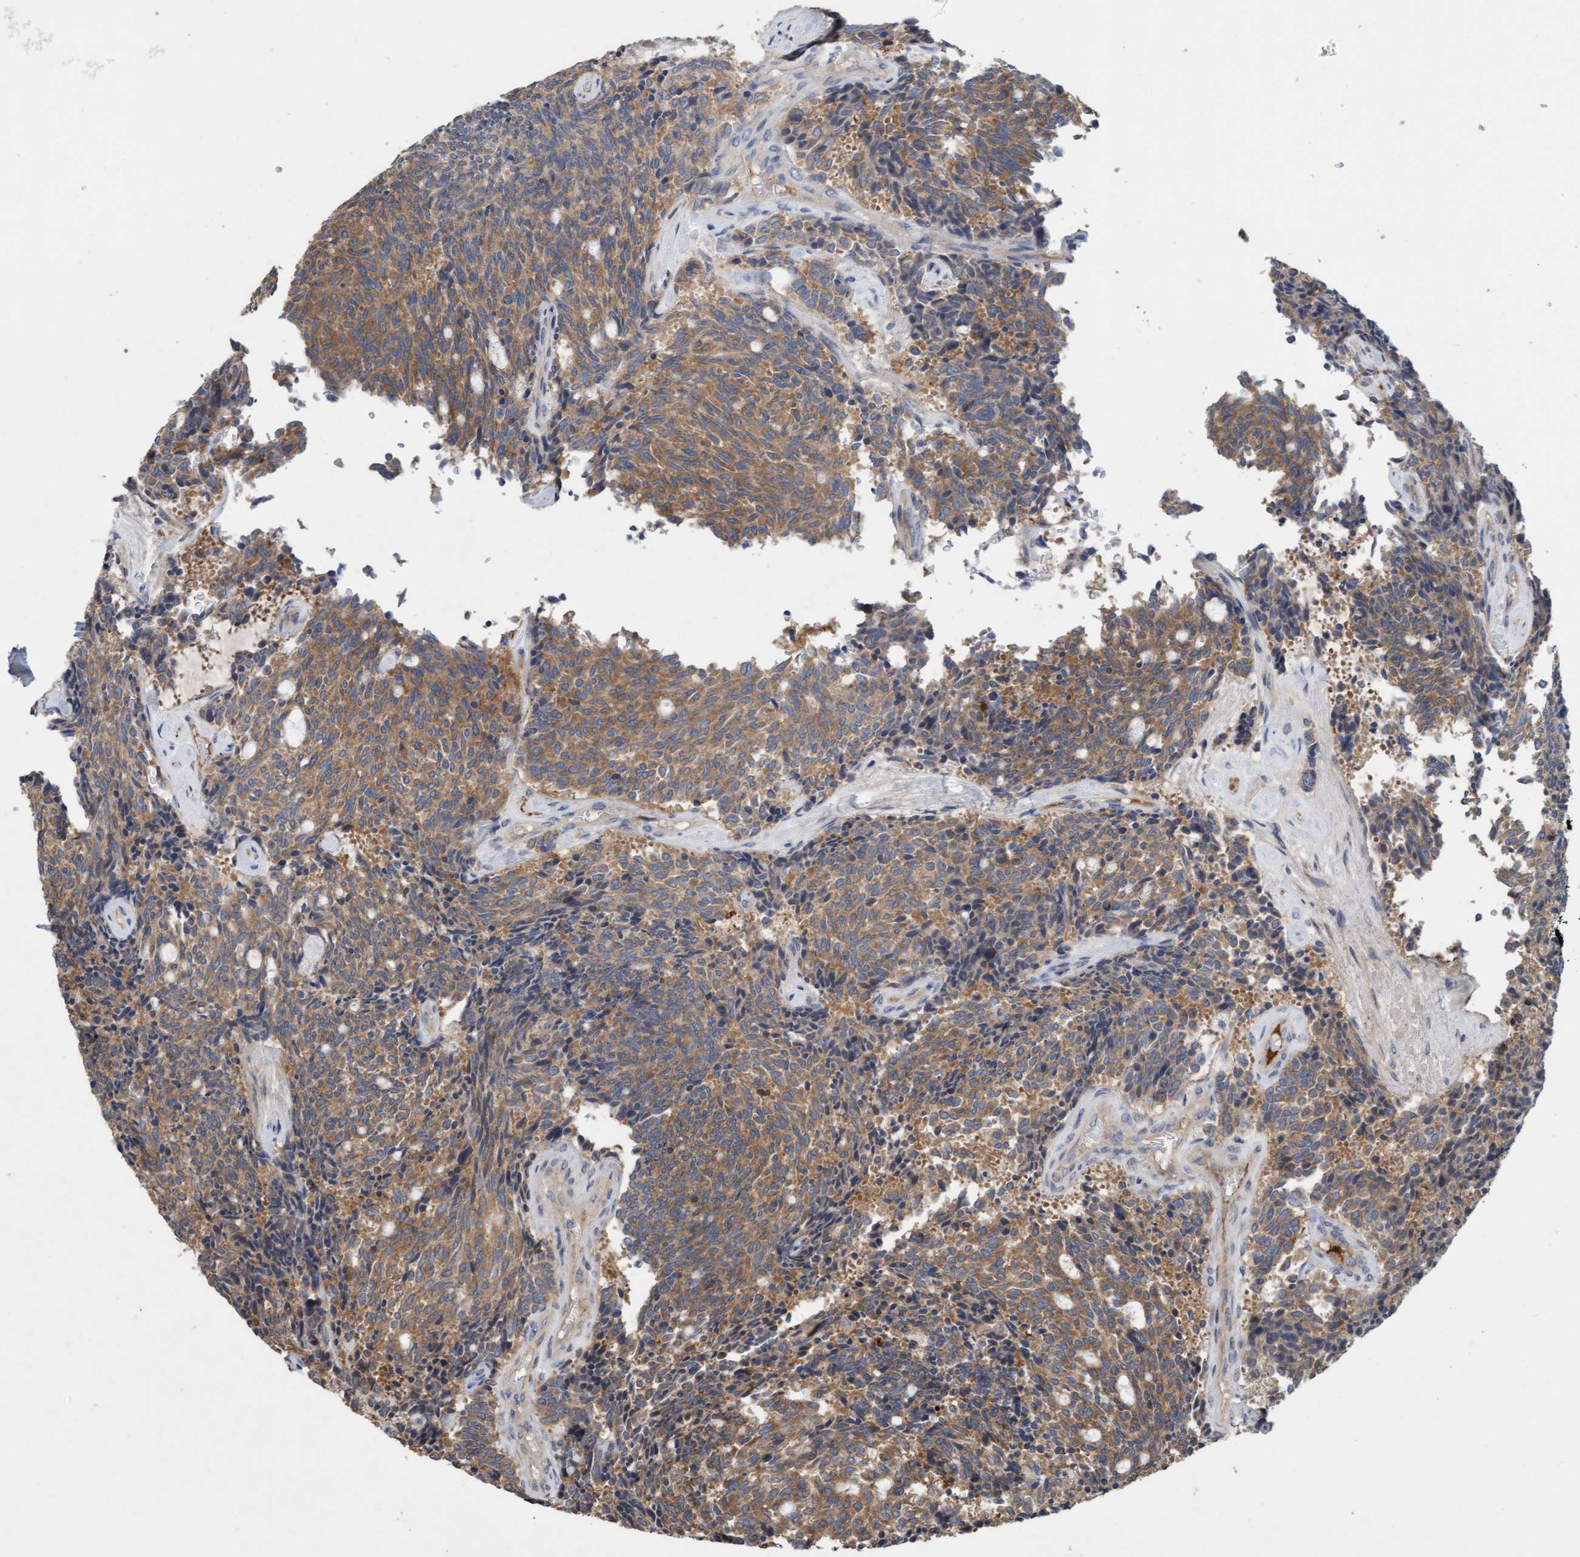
{"staining": {"intensity": "moderate", "quantity": ">75%", "location": "cytoplasmic/membranous"}, "tissue": "carcinoid", "cell_type": "Tumor cells", "image_type": "cancer", "snomed": [{"axis": "morphology", "description": "Carcinoid, malignant, NOS"}, {"axis": "topography", "description": "Pancreas"}], "caption": "Carcinoid (malignant) stained with a protein marker displays moderate staining in tumor cells.", "gene": "DDHD2", "patient": {"sex": "female", "age": 54}}